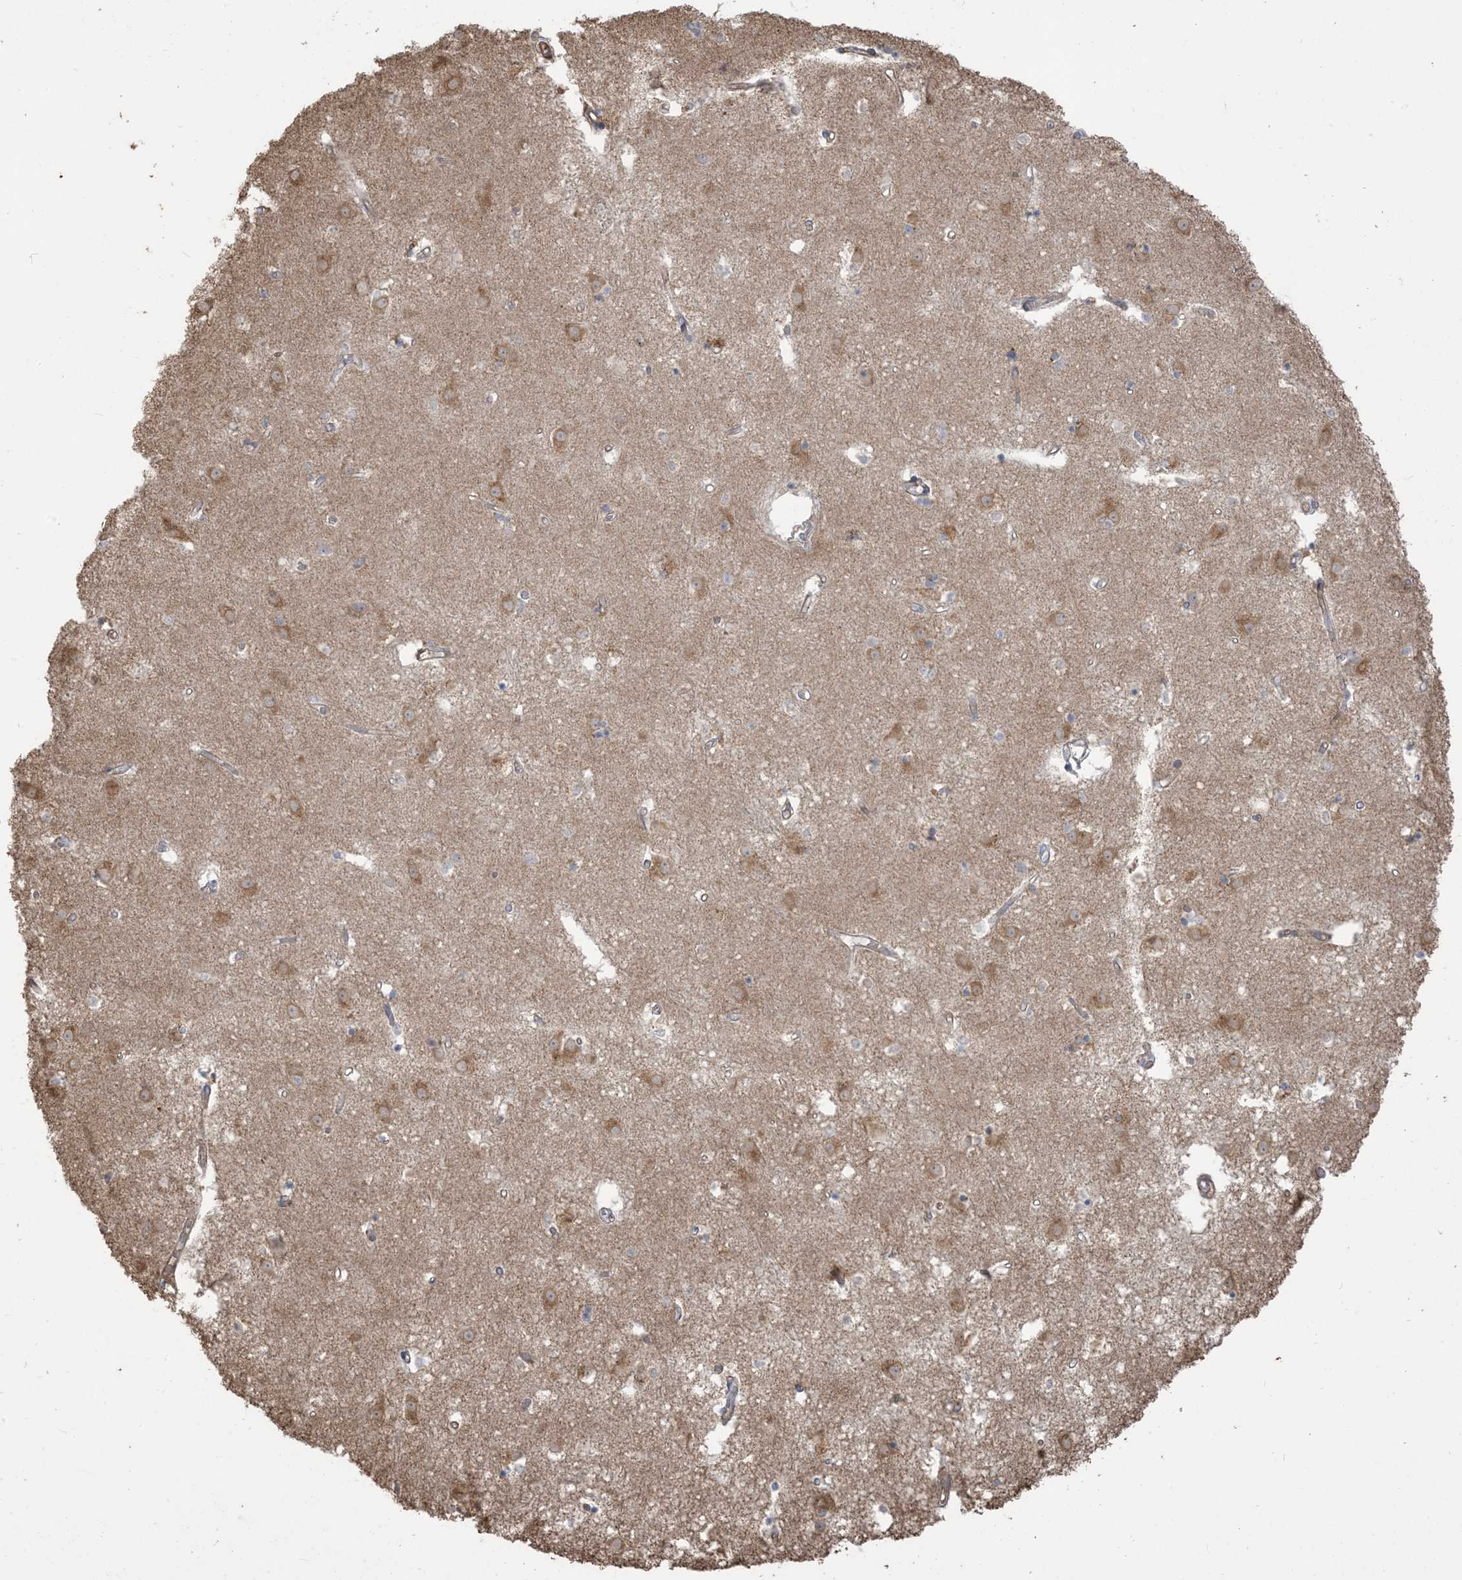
{"staining": {"intensity": "moderate", "quantity": "<25%", "location": "cytoplasmic/membranous"}, "tissue": "caudate", "cell_type": "Glial cells", "image_type": "normal", "snomed": [{"axis": "morphology", "description": "Normal tissue, NOS"}, {"axis": "topography", "description": "Lateral ventricle wall"}], "caption": "This image displays immunohistochemistry staining of benign caudate, with low moderate cytoplasmic/membranous expression in about <25% of glial cells.", "gene": "KLHL18", "patient": {"sex": "male", "age": 45}}